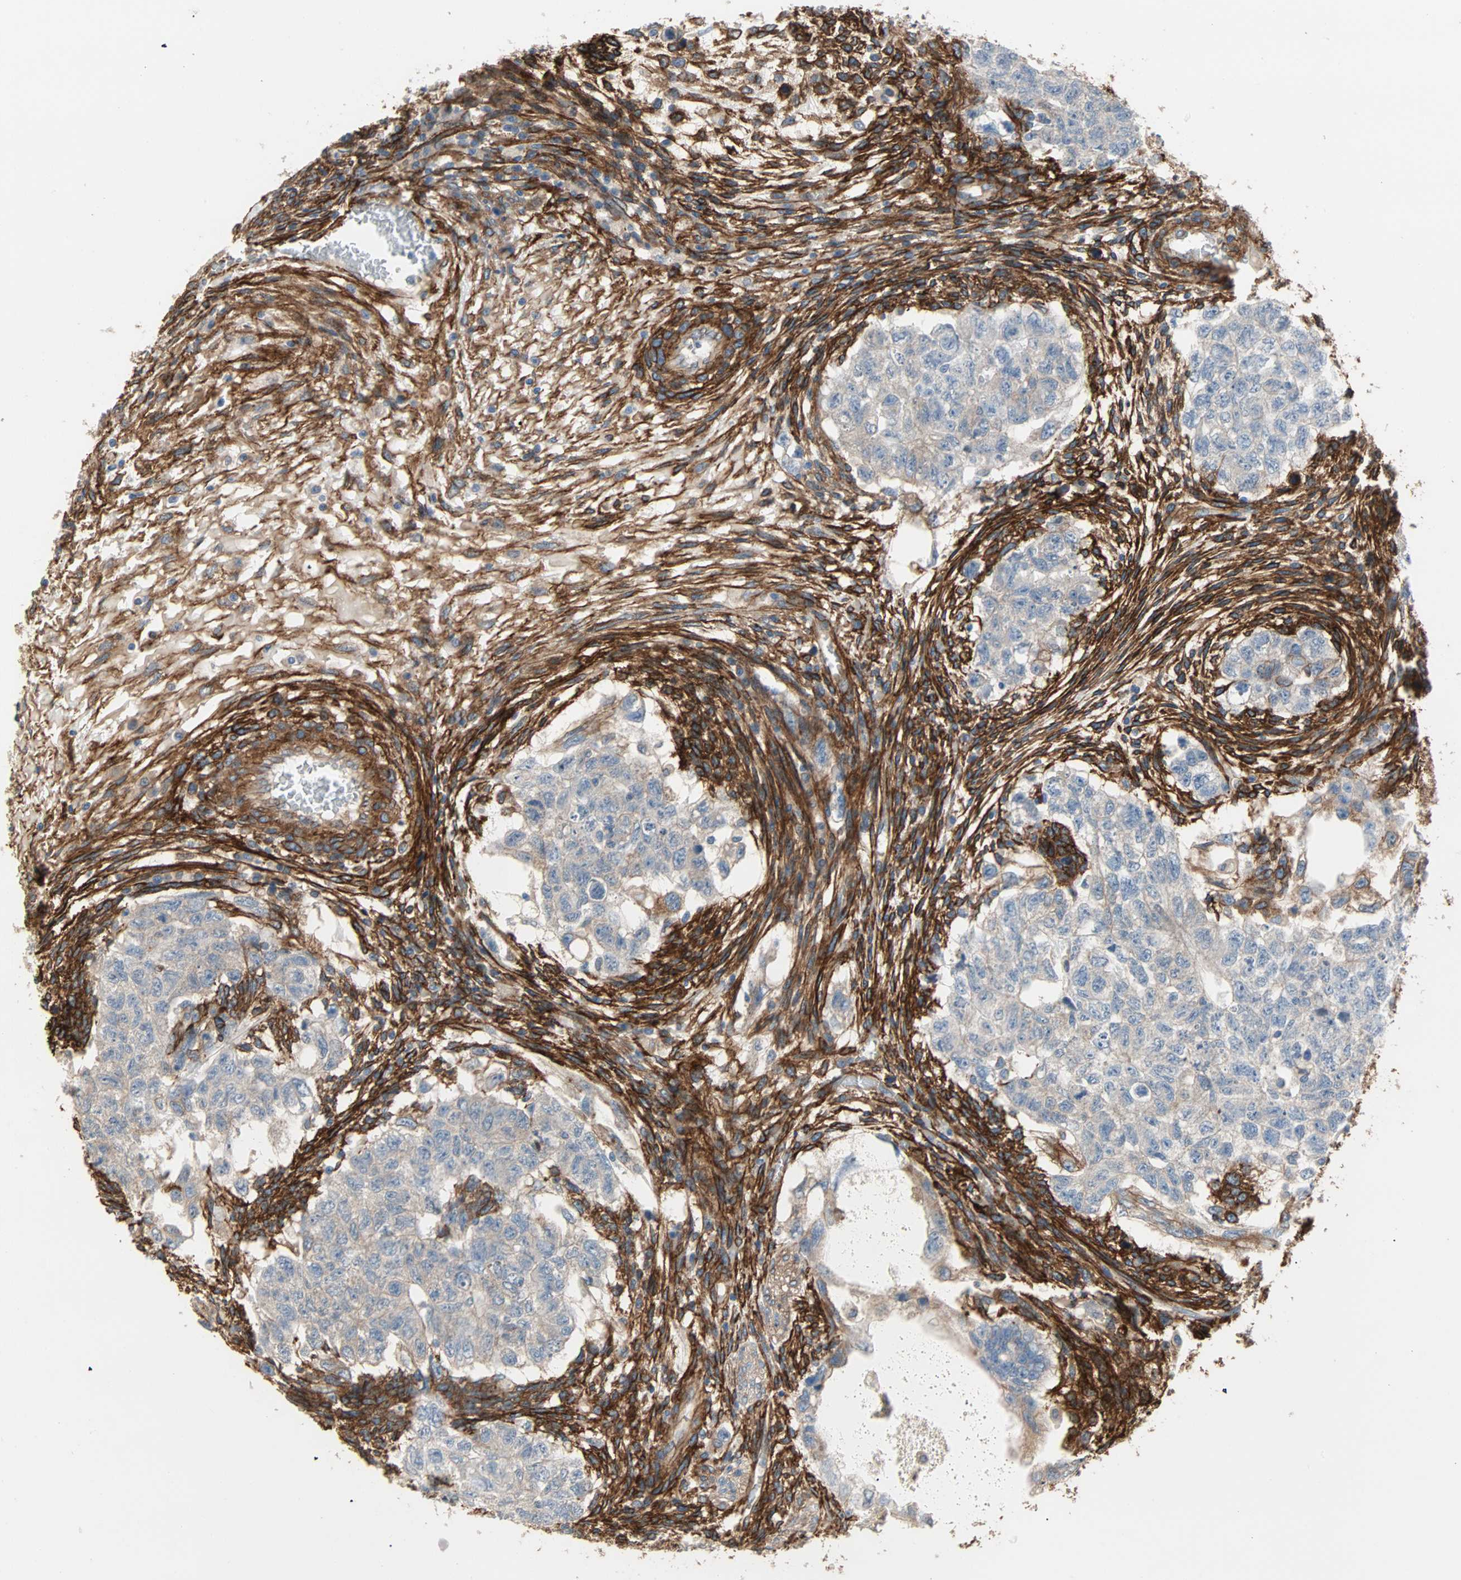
{"staining": {"intensity": "weak", "quantity": ">75%", "location": "cytoplasmic/membranous"}, "tissue": "testis cancer", "cell_type": "Tumor cells", "image_type": "cancer", "snomed": [{"axis": "morphology", "description": "Normal tissue, NOS"}, {"axis": "morphology", "description": "Carcinoma, Embryonal, NOS"}, {"axis": "topography", "description": "Testis"}], "caption": "Testis embryonal carcinoma stained for a protein (brown) exhibits weak cytoplasmic/membranous positive positivity in about >75% of tumor cells.", "gene": "EPB41L2", "patient": {"sex": "male", "age": 36}}